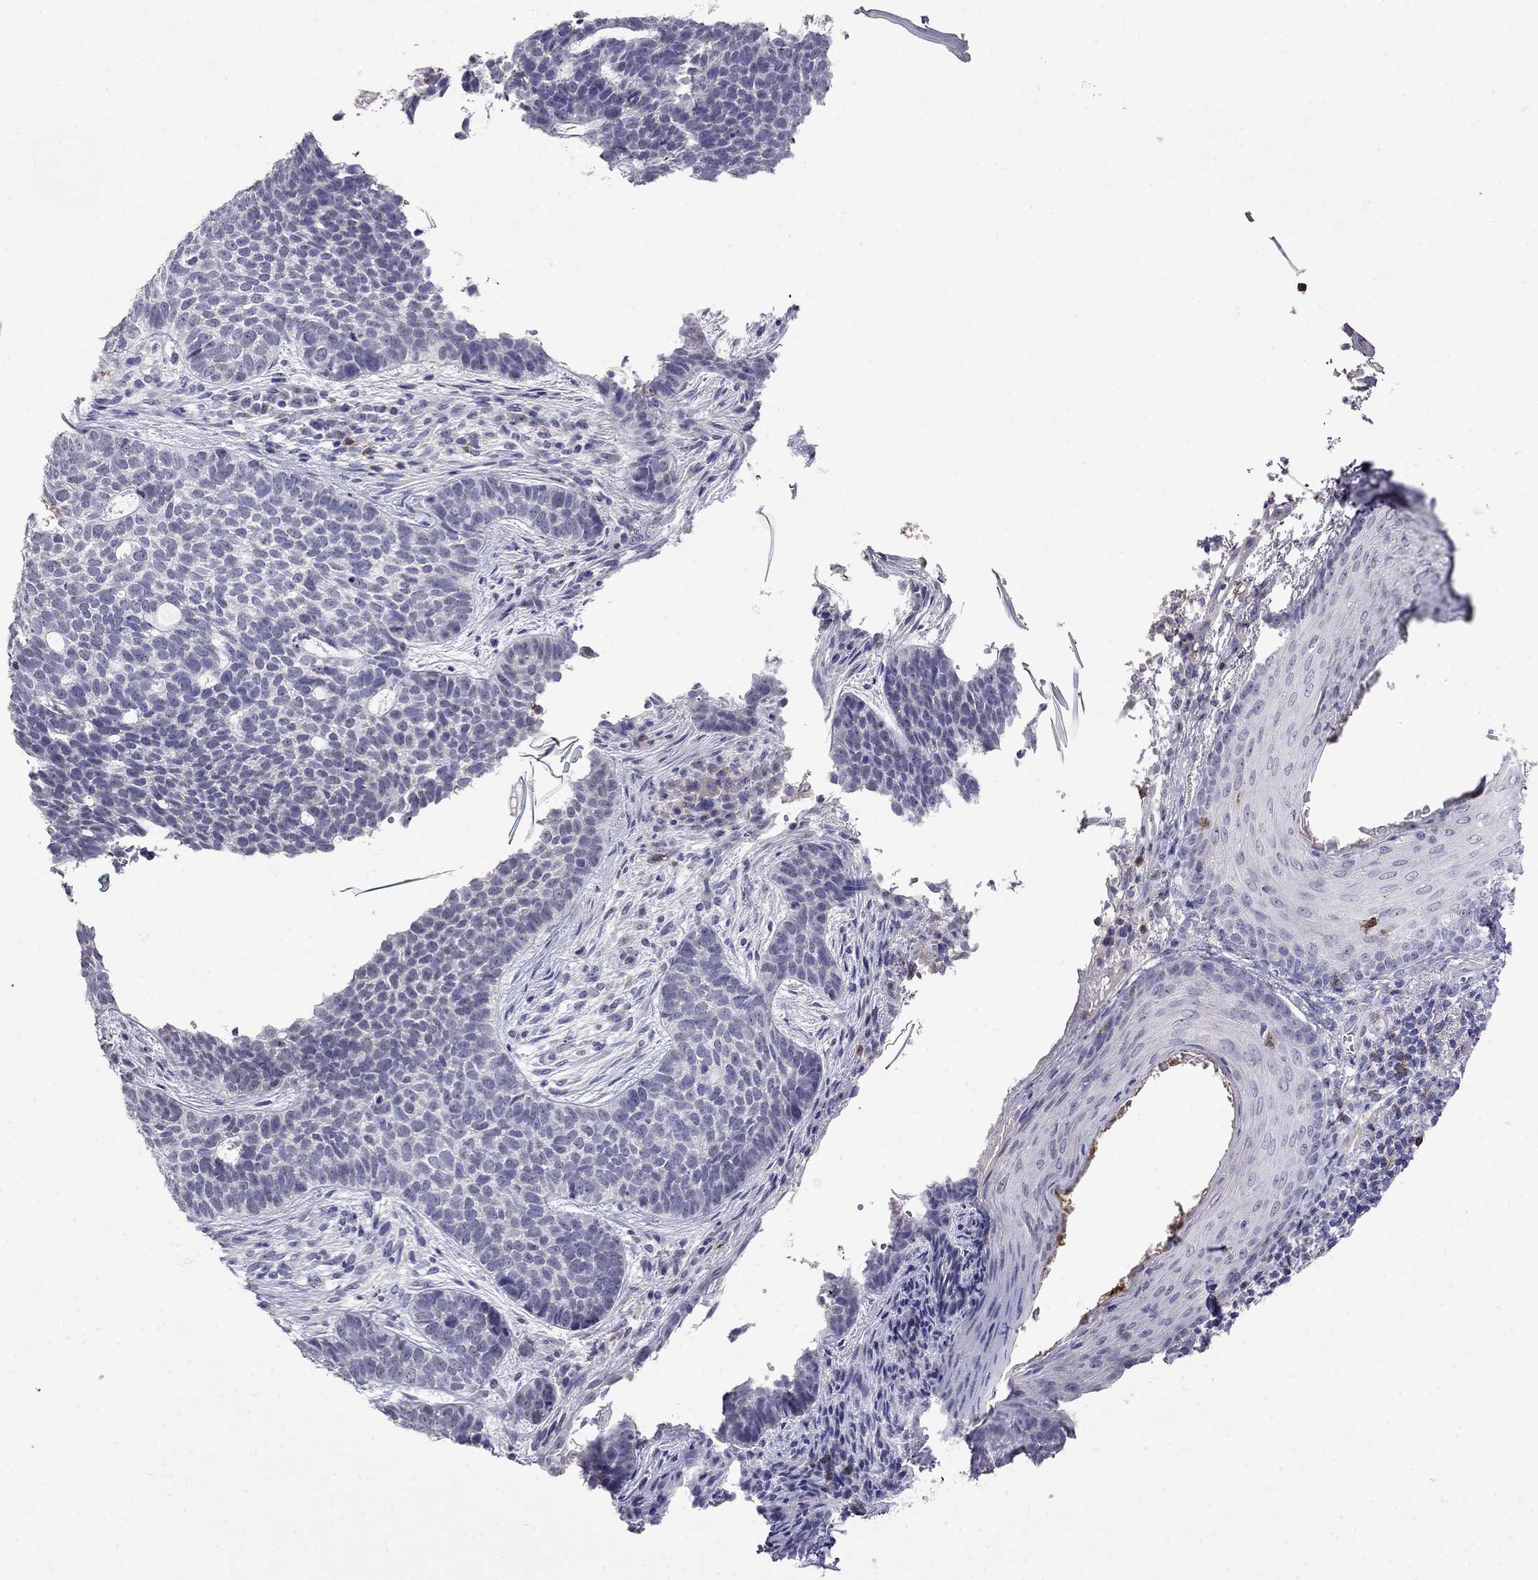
{"staining": {"intensity": "negative", "quantity": "none", "location": "none"}, "tissue": "skin cancer", "cell_type": "Tumor cells", "image_type": "cancer", "snomed": [{"axis": "morphology", "description": "Basal cell carcinoma"}, {"axis": "topography", "description": "Skin"}], "caption": "Tumor cells show no significant expression in basal cell carcinoma (skin). Brightfield microscopy of IHC stained with DAB (3,3'-diaminobenzidine) (brown) and hematoxylin (blue), captured at high magnification.", "gene": "CD8B", "patient": {"sex": "female", "age": 69}}